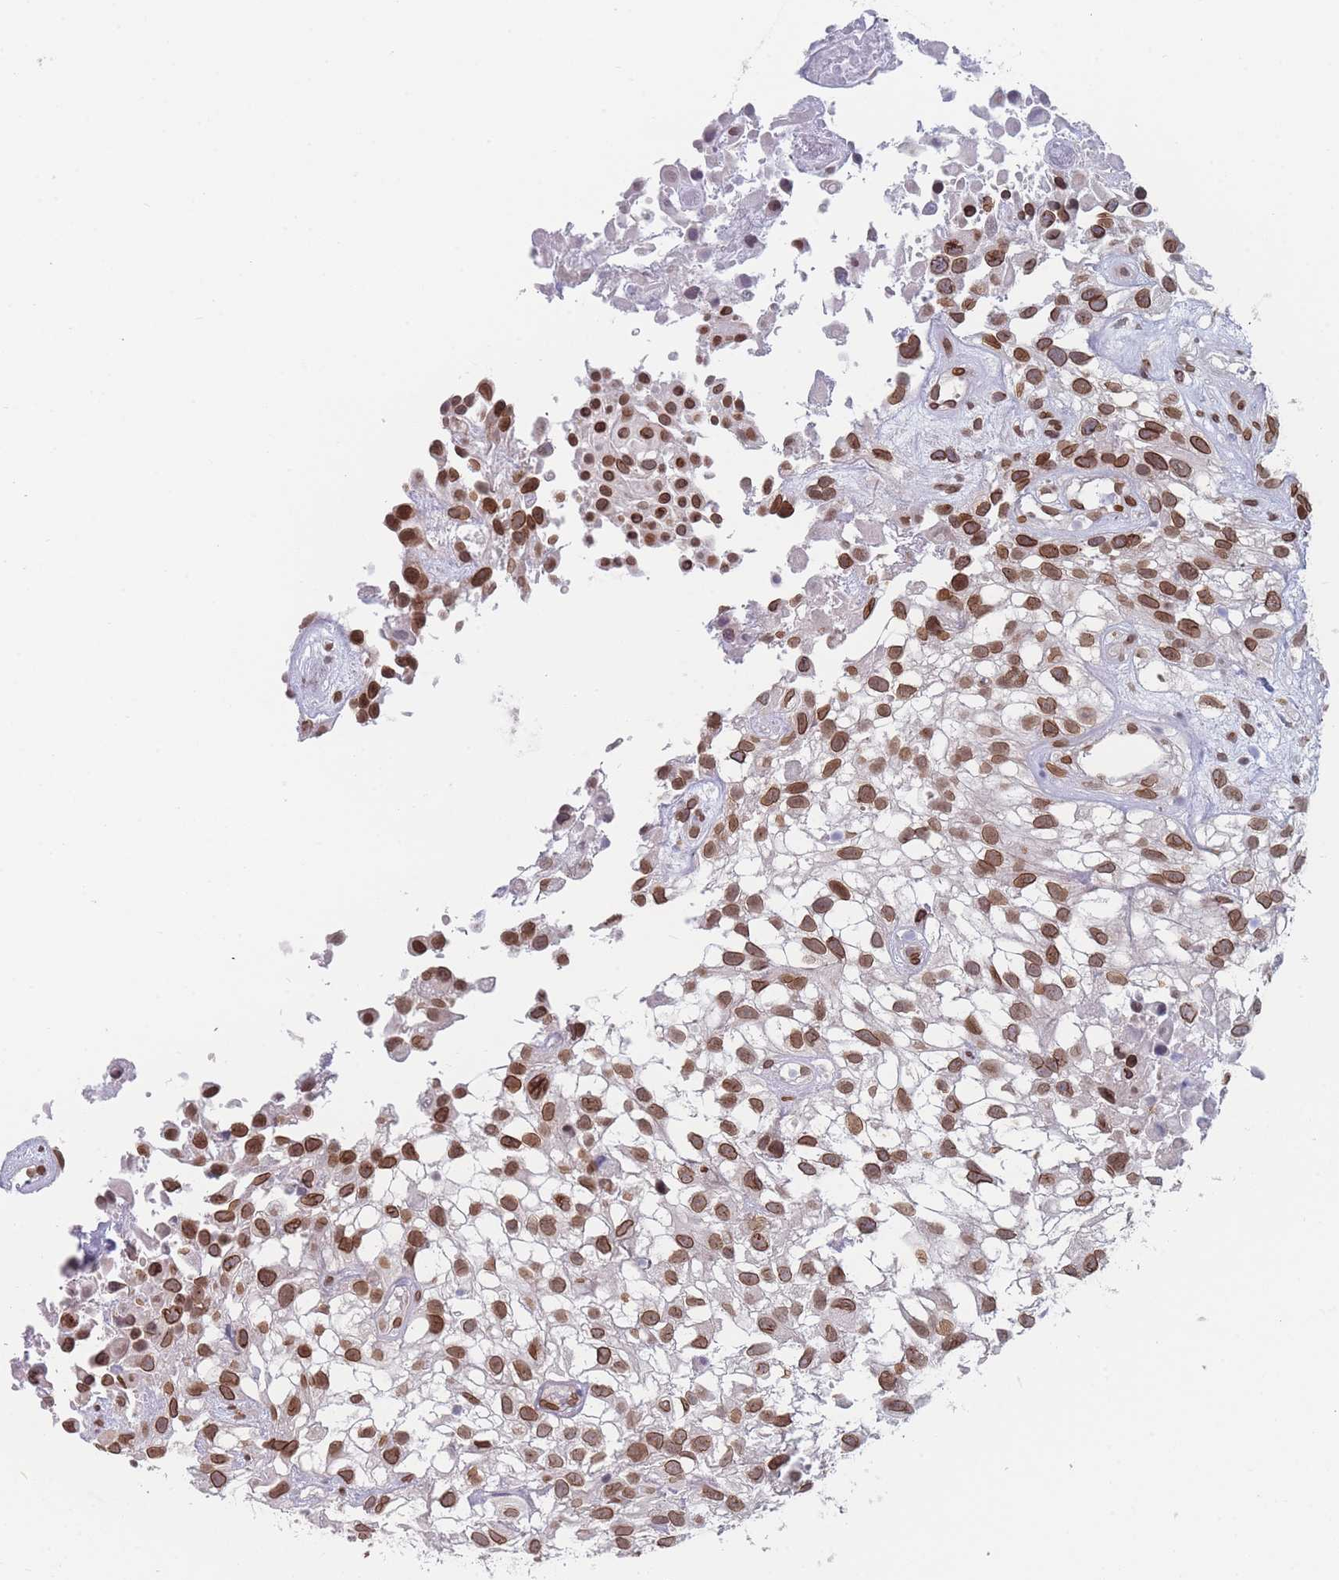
{"staining": {"intensity": "moderate", "quantity": ">75%", "location": "cytoplasmic/membranous,nuclear"}, "tissue": "urothelial cancer", "cell_type": "Tumor cells", "image_type": "cancer", "snomed": [{"axis": "morphology", "description": "Urothelial carcinoma, High grade"}, {"axis": "topography", "description": "Urinary bladder"}], "caption": "This is a histology image of IHC staining of high-grade urothelial carcinoma, which shows moderate positivity in the cytoplasmic/membranous and nuclear of tumor cells.", "gene": "ZBTB1", "patient": {"sex": "male", "age": 56}}